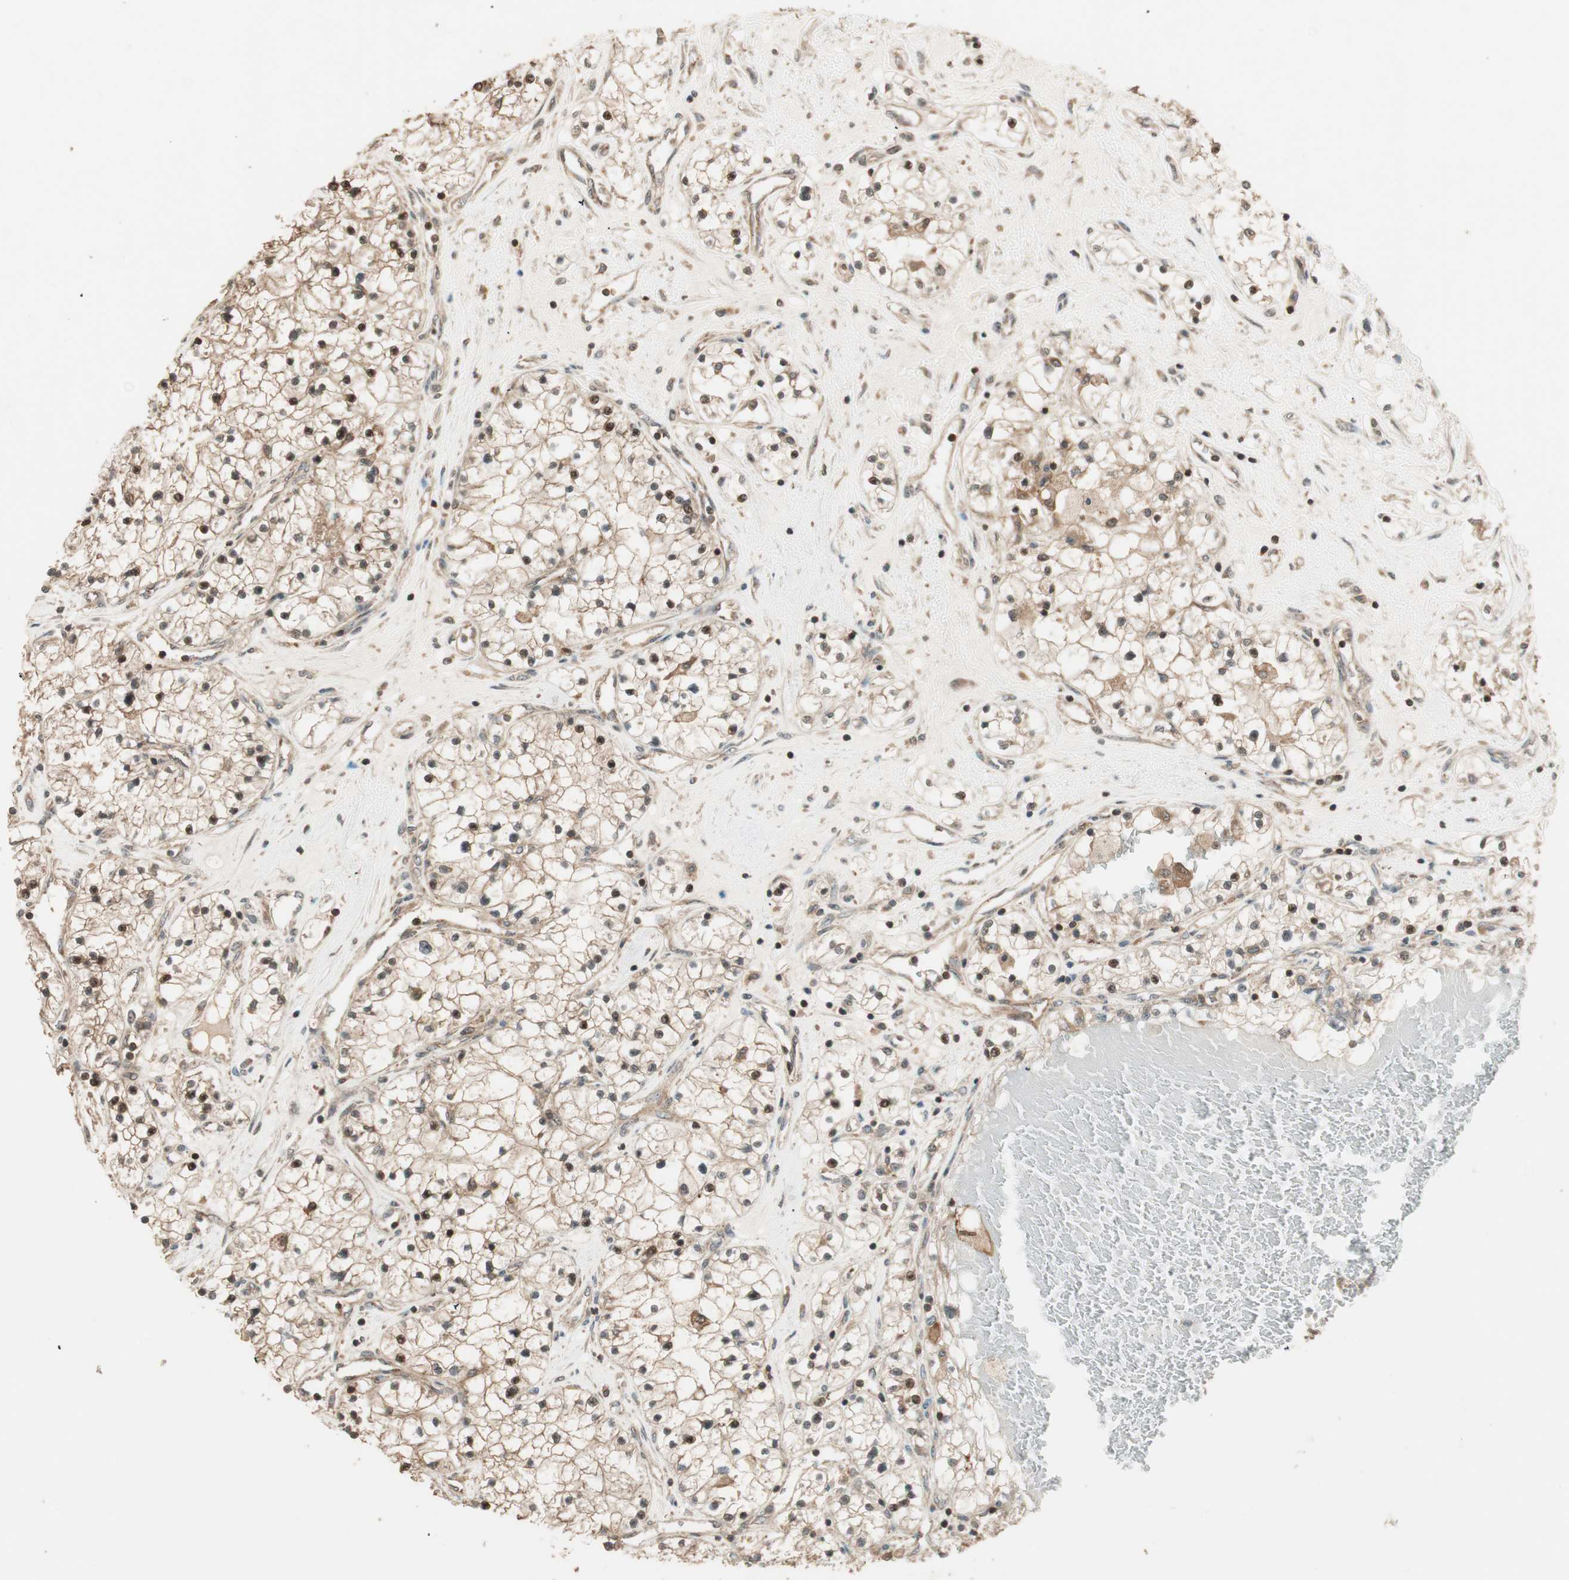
{"staining": {"intensity": "strong", "quantity": ">75%", "location": "cytoplasmic/membranous,nuclear"}, "tissue": "renal cancer", "cell_type": "Tumor cells", "image_type": "cancer", "snomed": [{"axis": "morphology", "description": "Adenocarcinoma, NOS"}, {"axis": "topography", "description": "Kidney"}], "caption": "A micrograph of renal cancer stained for a protein displays strong cytoplasmic/membranous and nuclear brown staining in tumor cells. (IHC, brightfield microscopy, high magnification).", "gene": "CNOT4", "patient": {"sex": "male", "age": 68}}